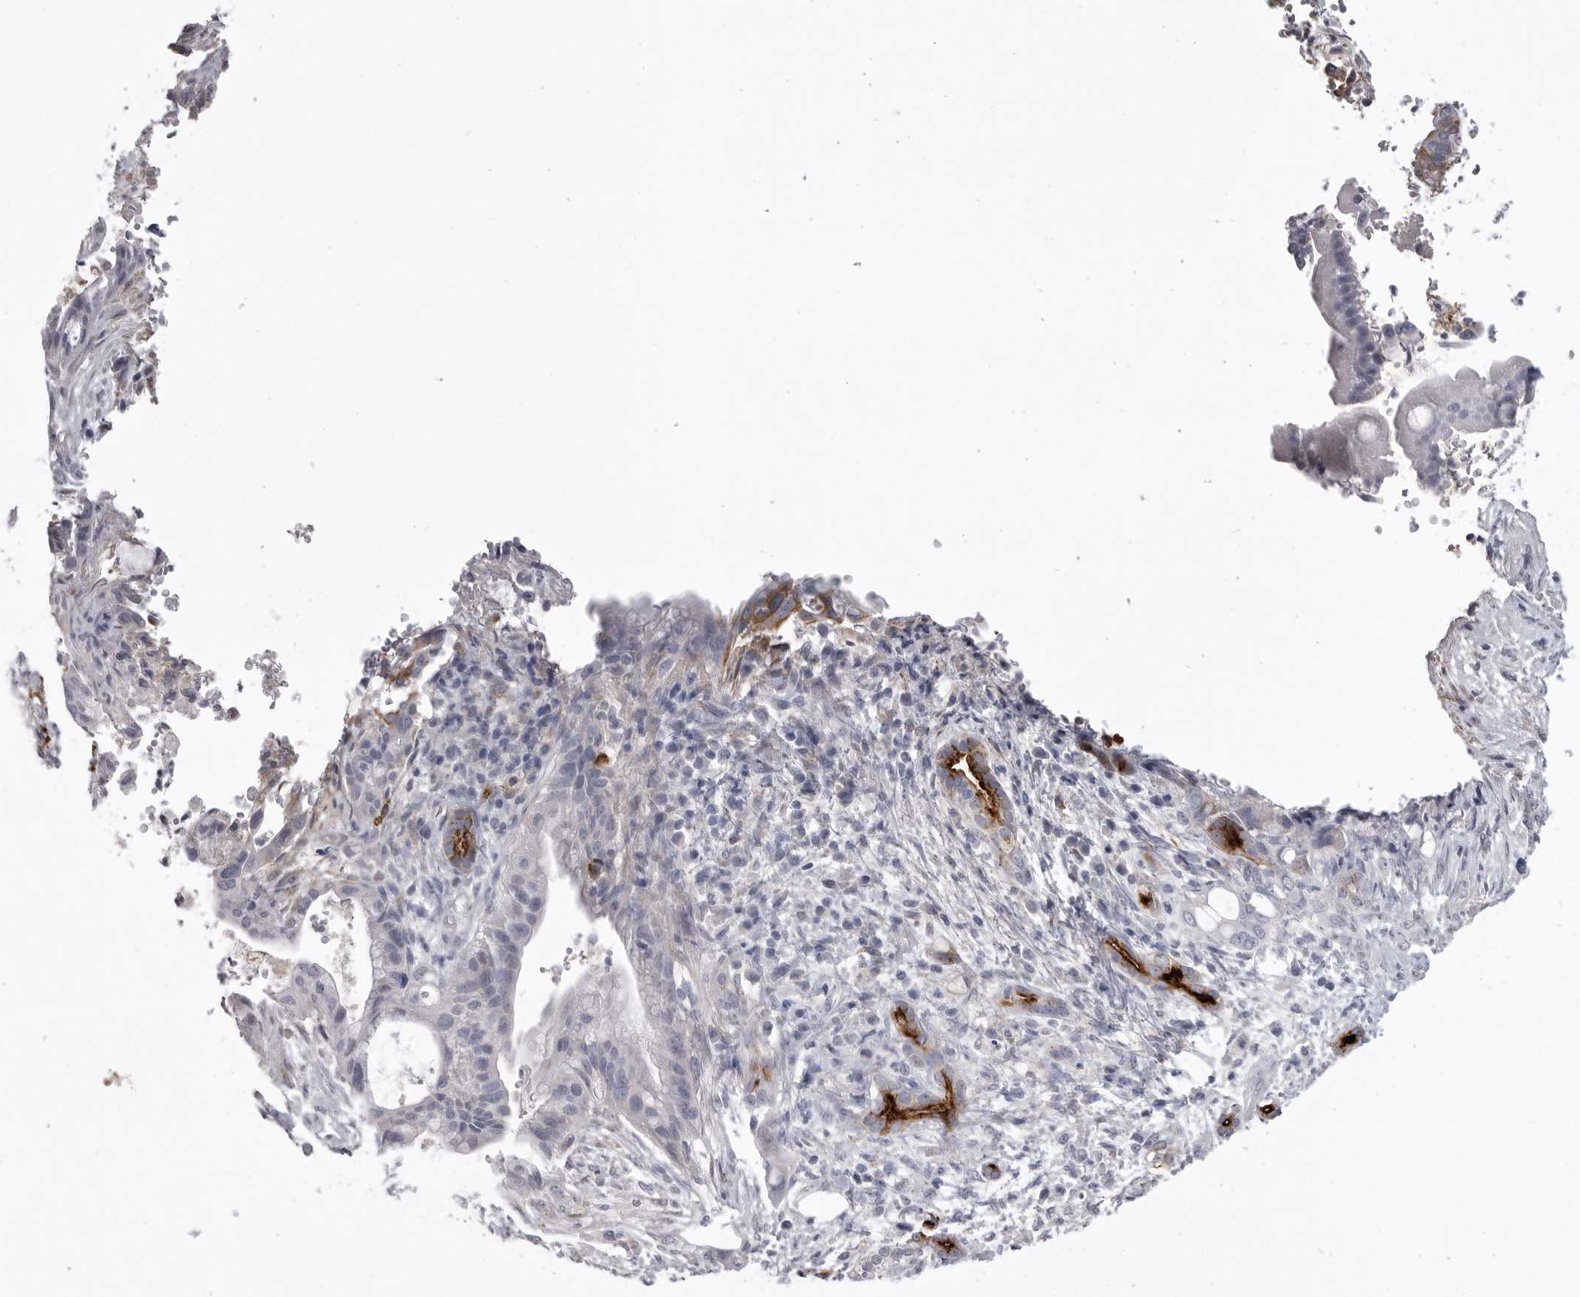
{"staining": {"intensity": "strong", "quantity": "<25%", "location": "cytoplasmic/membranous"}, "tissue": "pancreatic cancer", "cell_type": "Tumor cells", "image_type": "cancer", "snomed": [{"axis": "morphology", "description": "Adenocarcinoma, NOS"}, {"axis": "topography", "description": "Pancreas"}], "caption": "A brown stain shows strong cytoplasmic/membranous positivity of a protein in pancreatic cancer tumor cells.", "gene": "SERPING1", "patient": {"sex": "male", "age": 58}}